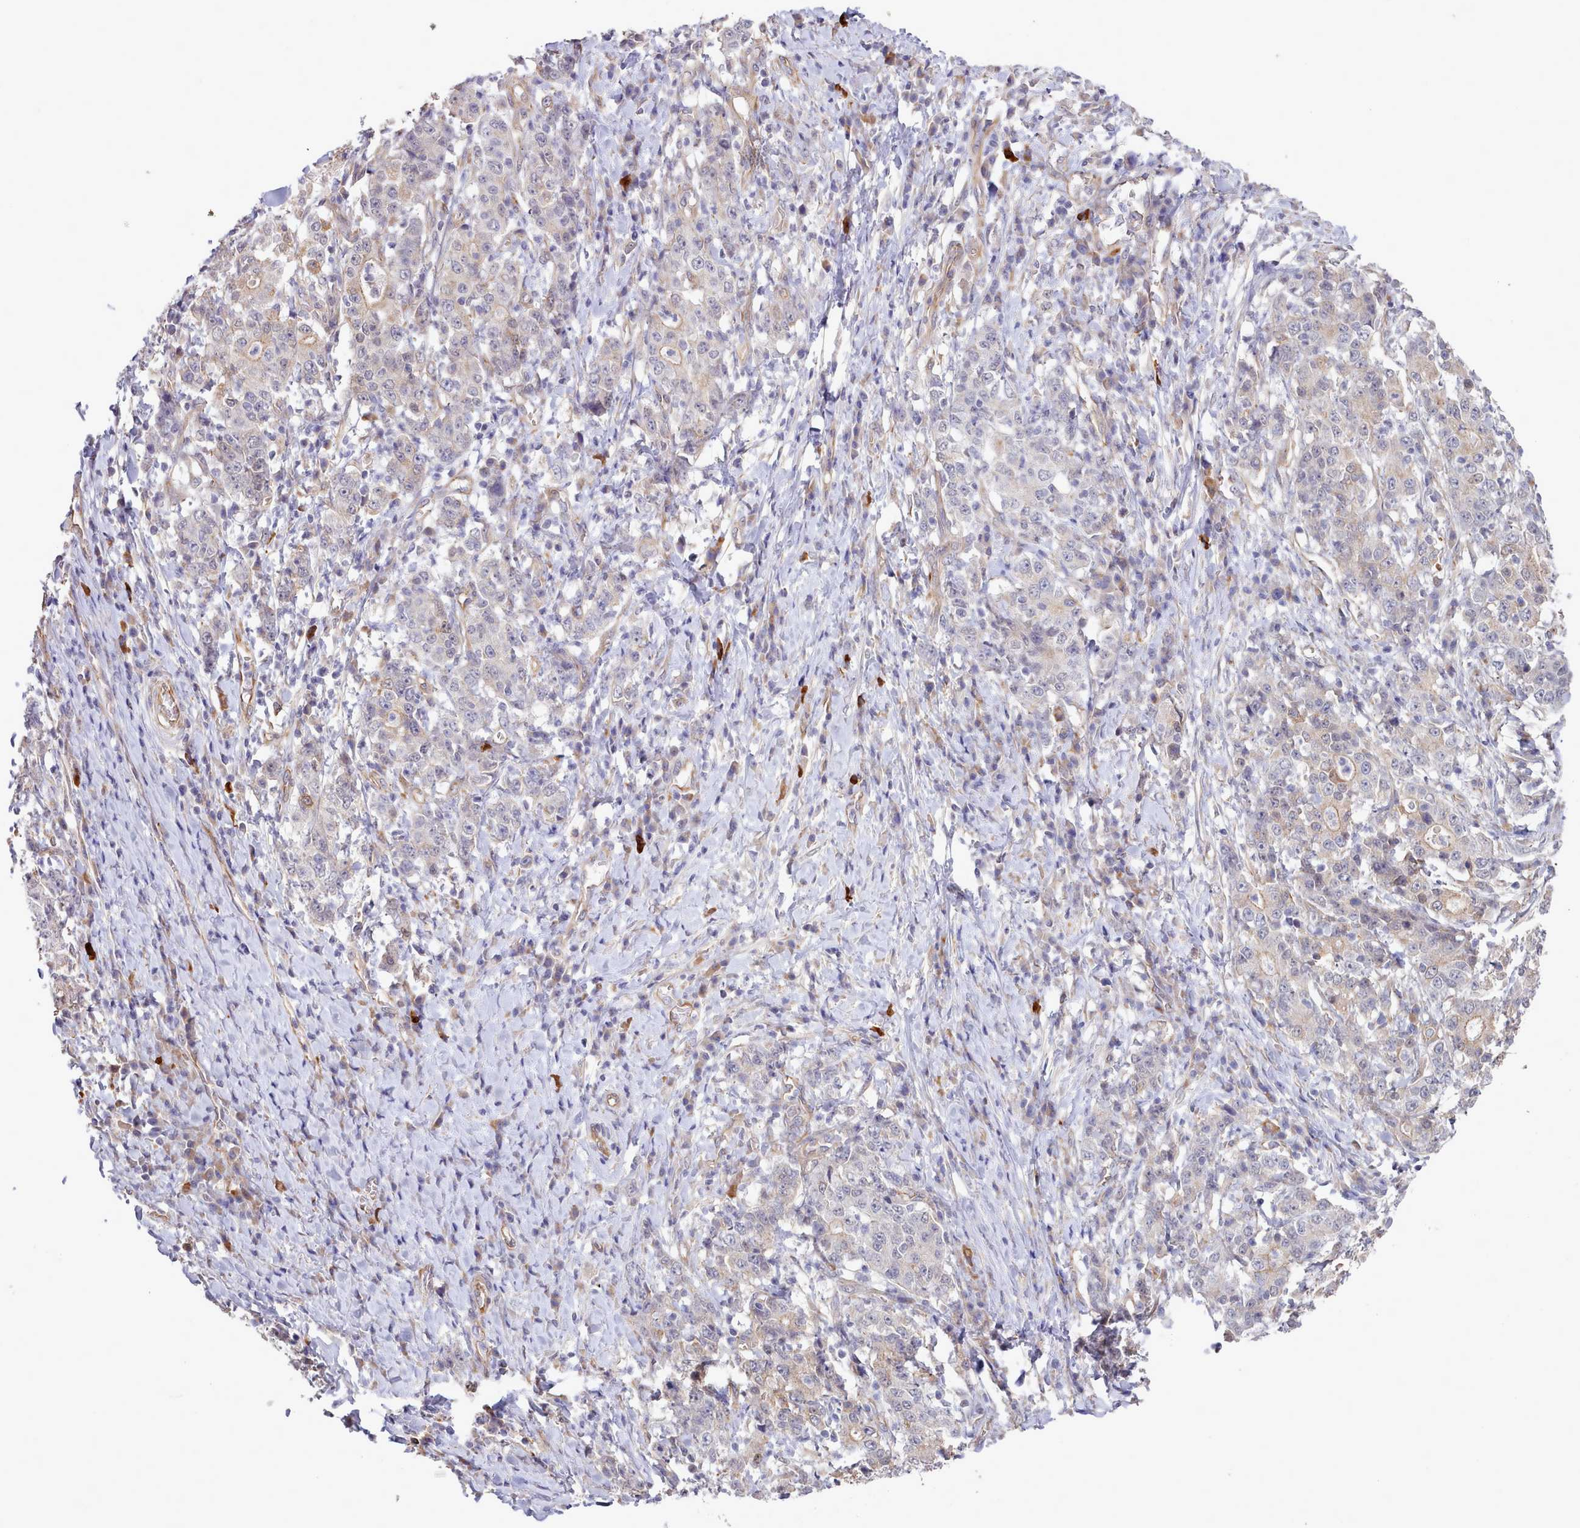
{"staining": {"intensity": "weak", "quantity": "25%-75%", "location": "cytoplasmic/membranous"}, "tissue": "stomach cancer", "cell_type": "Tumor cells", "image_type": "cancer", "snomed": [{"axis": "morphology", "description": "Normal tissue, NOS"}, {"axis": "morphology", "description": "Adenocarcinoma, NOS"}, {"axis": "topography", "description": "Stomach, upper"}, {"axis": "topography", "description": "Stomach"}], "caption": "Stomach adenocarcinoma tissue displays weak cytoplasmic/membranous staining in about 25%-75% of tumor cells", "gene": "ZC3H13", "patient": {"sex": "male", "age": 59}}